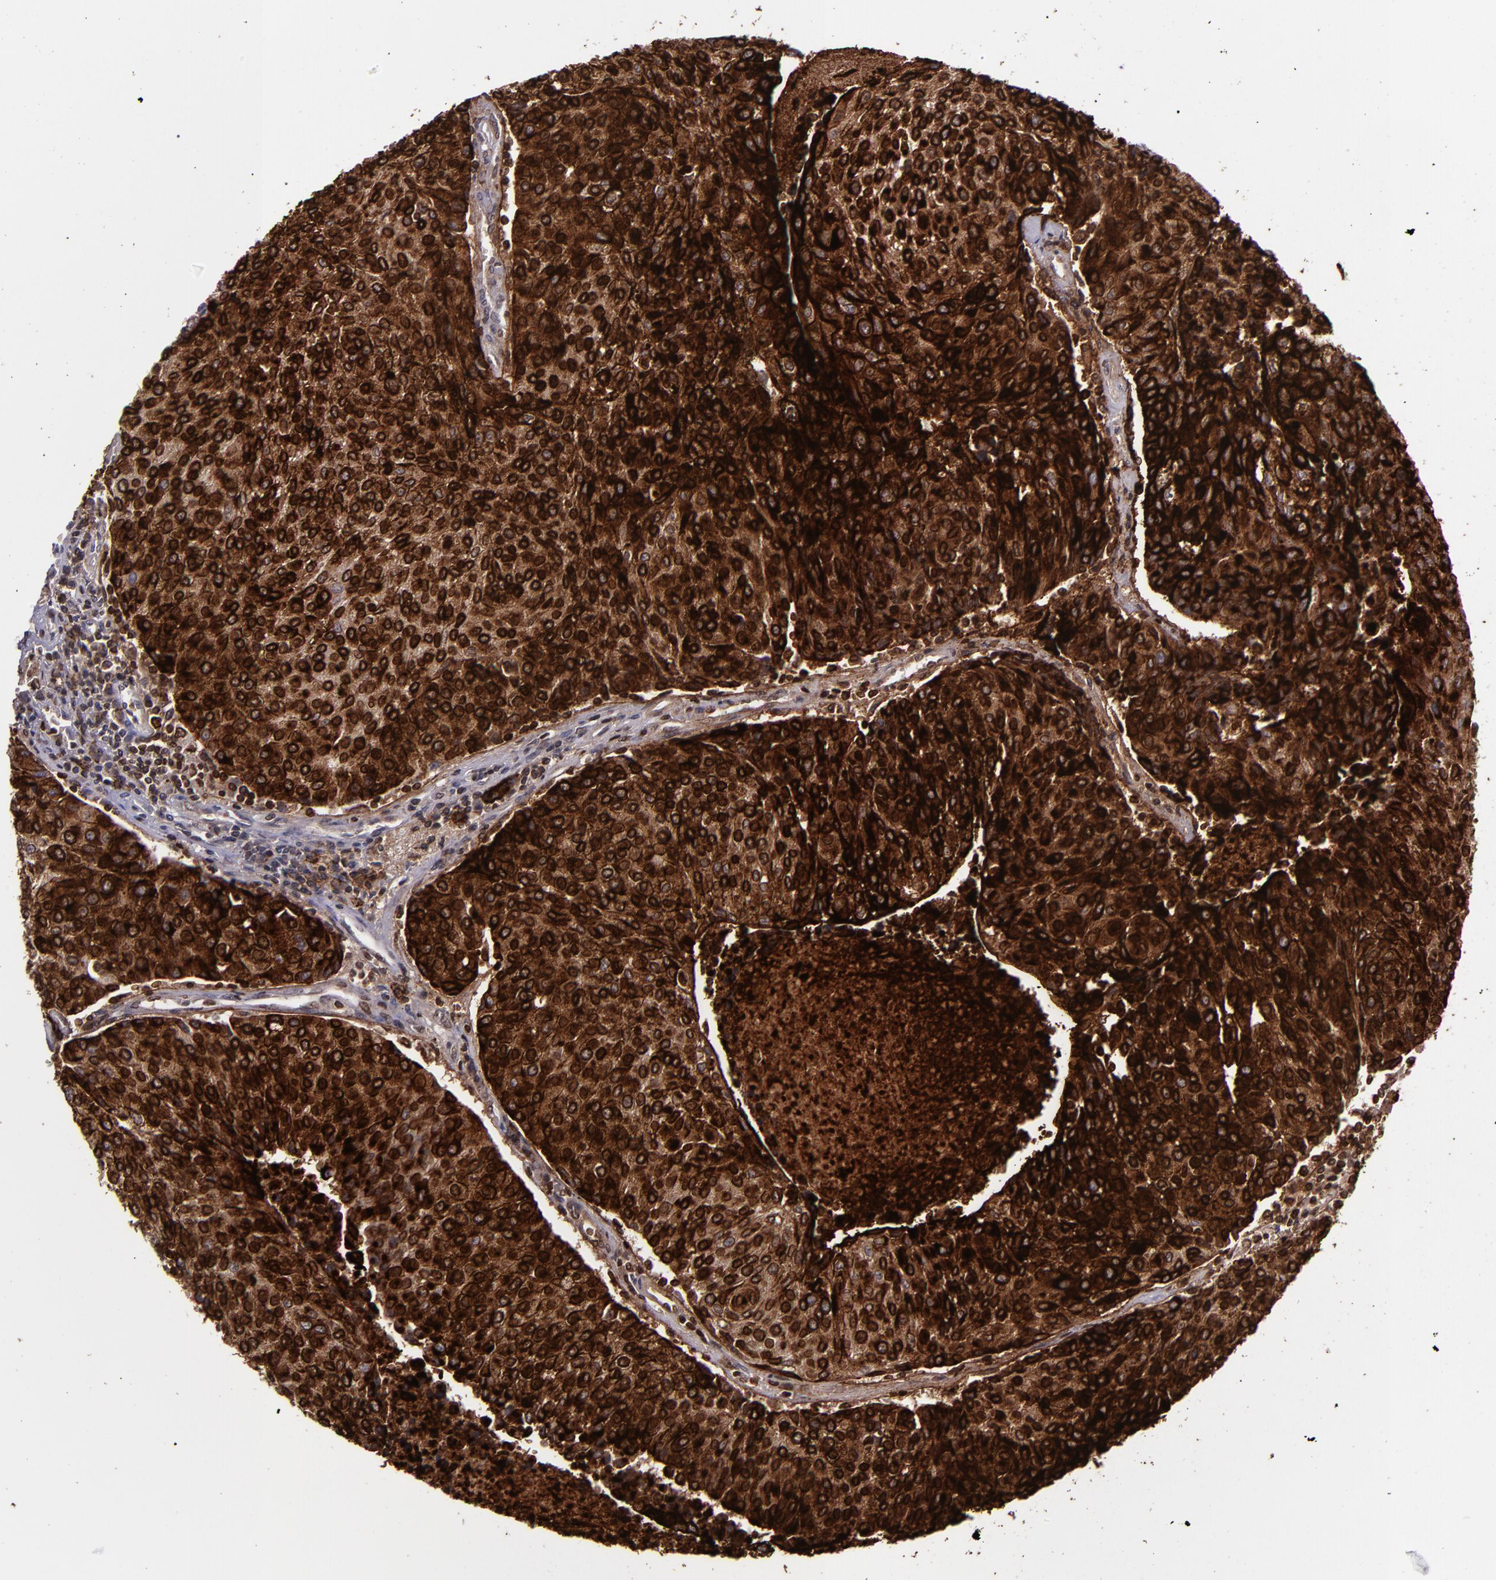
{"staining": {"intensity": "strong", "quantity": ">75%", "location": "cytoplasmic/membranous"}, "tissue": "urothelial cancer", "cell_type": "Tumor cells", "image_type": "cancer", "snomed": [{"axis": "morphology", "description": "Urothelial carcinoma, High grade"}, {"axis": "topography", "description": "Urinary bladder"}], "caption": "A brown stain highlights strong cytoplasmic/membranous expression of a protein in urothelial cancer tumor cells.", "gene": "MFGE8", "patient": {"sex": "female", "age": 85}}